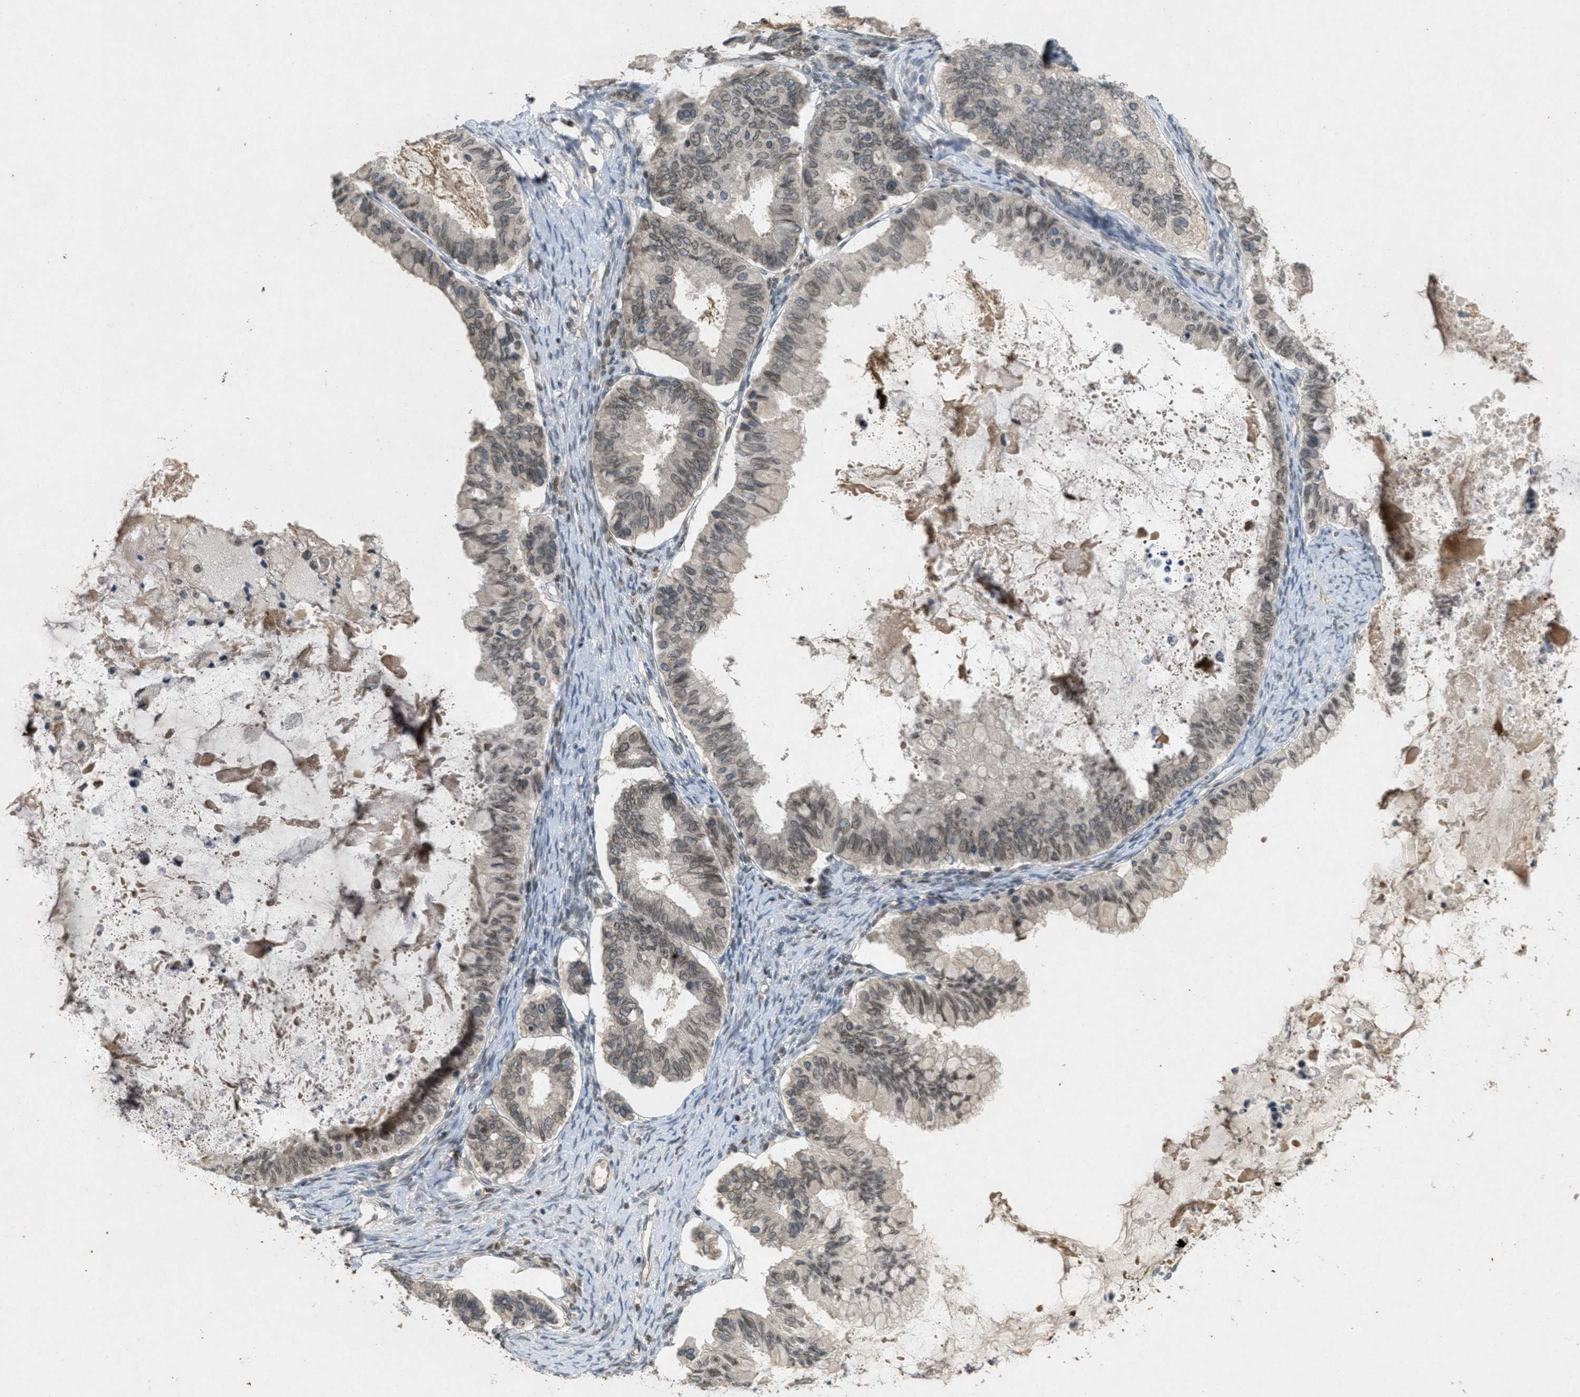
{"staining": {"intensity": "weak", "quantity": ">75%", "location": "nuclear"}, "tissue": "ovarian cancer", "cell_type": "Tumor cells", "image_type": "cancer", "snomed": [{"axis": "morphology", "description": "Cystadenocarcinoma, mucinous, NOS"}, {"axis": "topography", "description": "Ovary"}], "caption": "Ovarian cancer tissue exhibits weak nuclear expression in approximately >75% of tumor cells Nuclei are stained in blue.", "gene": "ABHD6", "patient": {"sex": "female", "age": 80}}